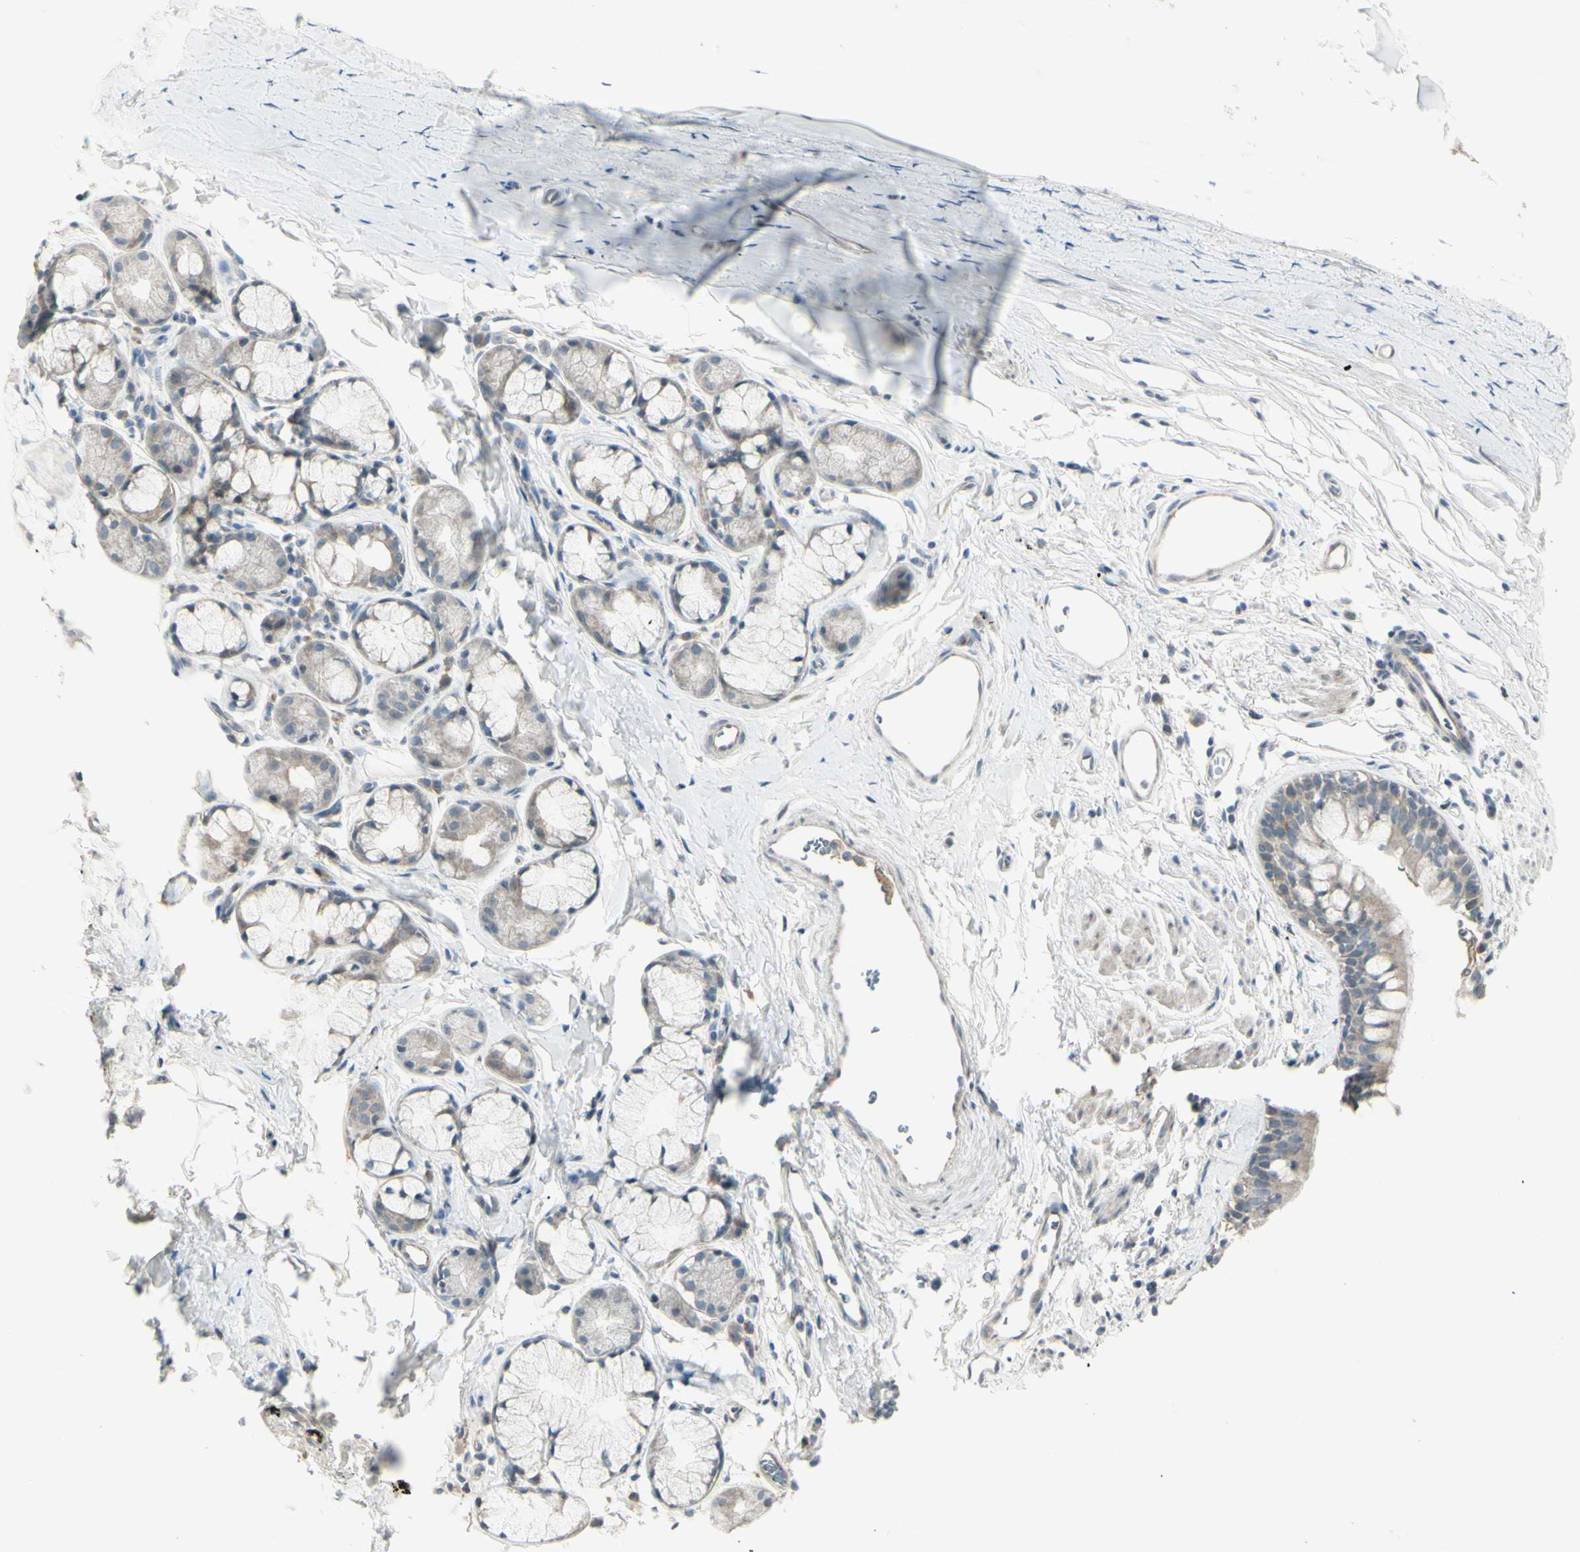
{"staining": {"intensity": "weak", "quantity": ">75%", "location": "cytoplasmic/membranous"}, "tissue": "bronchus", "cell_type": "Respiratory epithelial cells", "image_type": "normal", "snomed": [{"axis": "morphology", "description": "Normal tissue, NOS"}, {"axis": "morphology", "description": "Malignant melanoma, Metastatic site"}, {"axis": "topography", "description": "Bronchus"}, {"axis": "topography", "description": "Lung"}], "caption": "Brown immunohistochemical staining in normal human bronchus displays weak cytoplasmic/membranous staining in about >75% of respiratory epithelial cells.", "gene": "SH3GL2", "patient": {"sex": "male", "age": 64}}